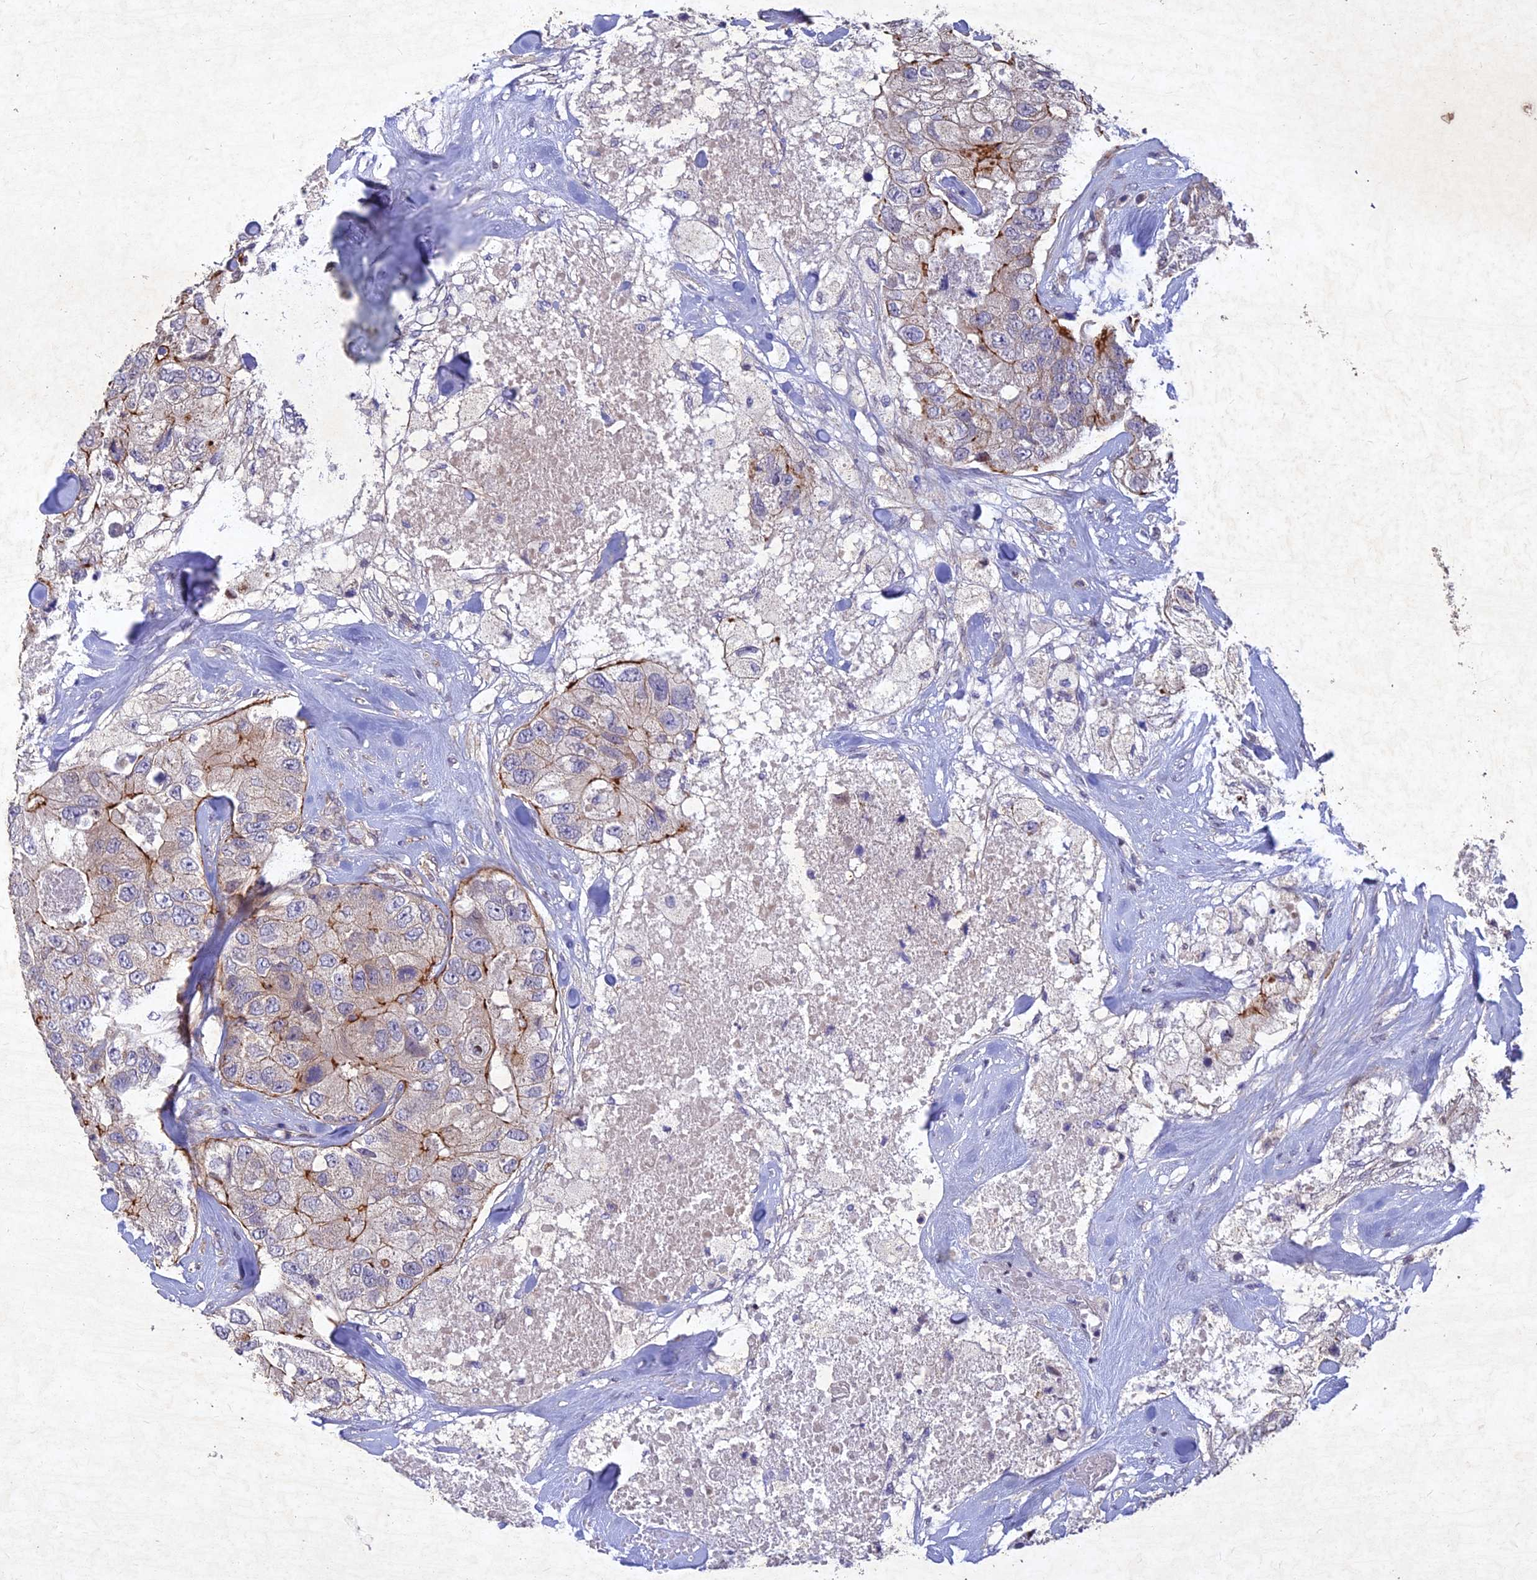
{"staining": {"intensity": "moderate", "quantity": "<25%", "location": "cytoplasmic/membranous"}, "tissue": "breast cancer", "cell_type": "Tumor cells", "image_type": "cancer", "snomed": [{"axis": "morphology", "description": "Duct carcinoma"}, {"axis": "topography", "description": "Breast"}], "caption": "Protein expression analysis of breast infiltrating ductal carcinoma displays moderate cytoplasmic/membranous positivity in approximately <25% of tumor cells.", "gene": "RELCH", "patient": {"sex": "female", "age": 62}}